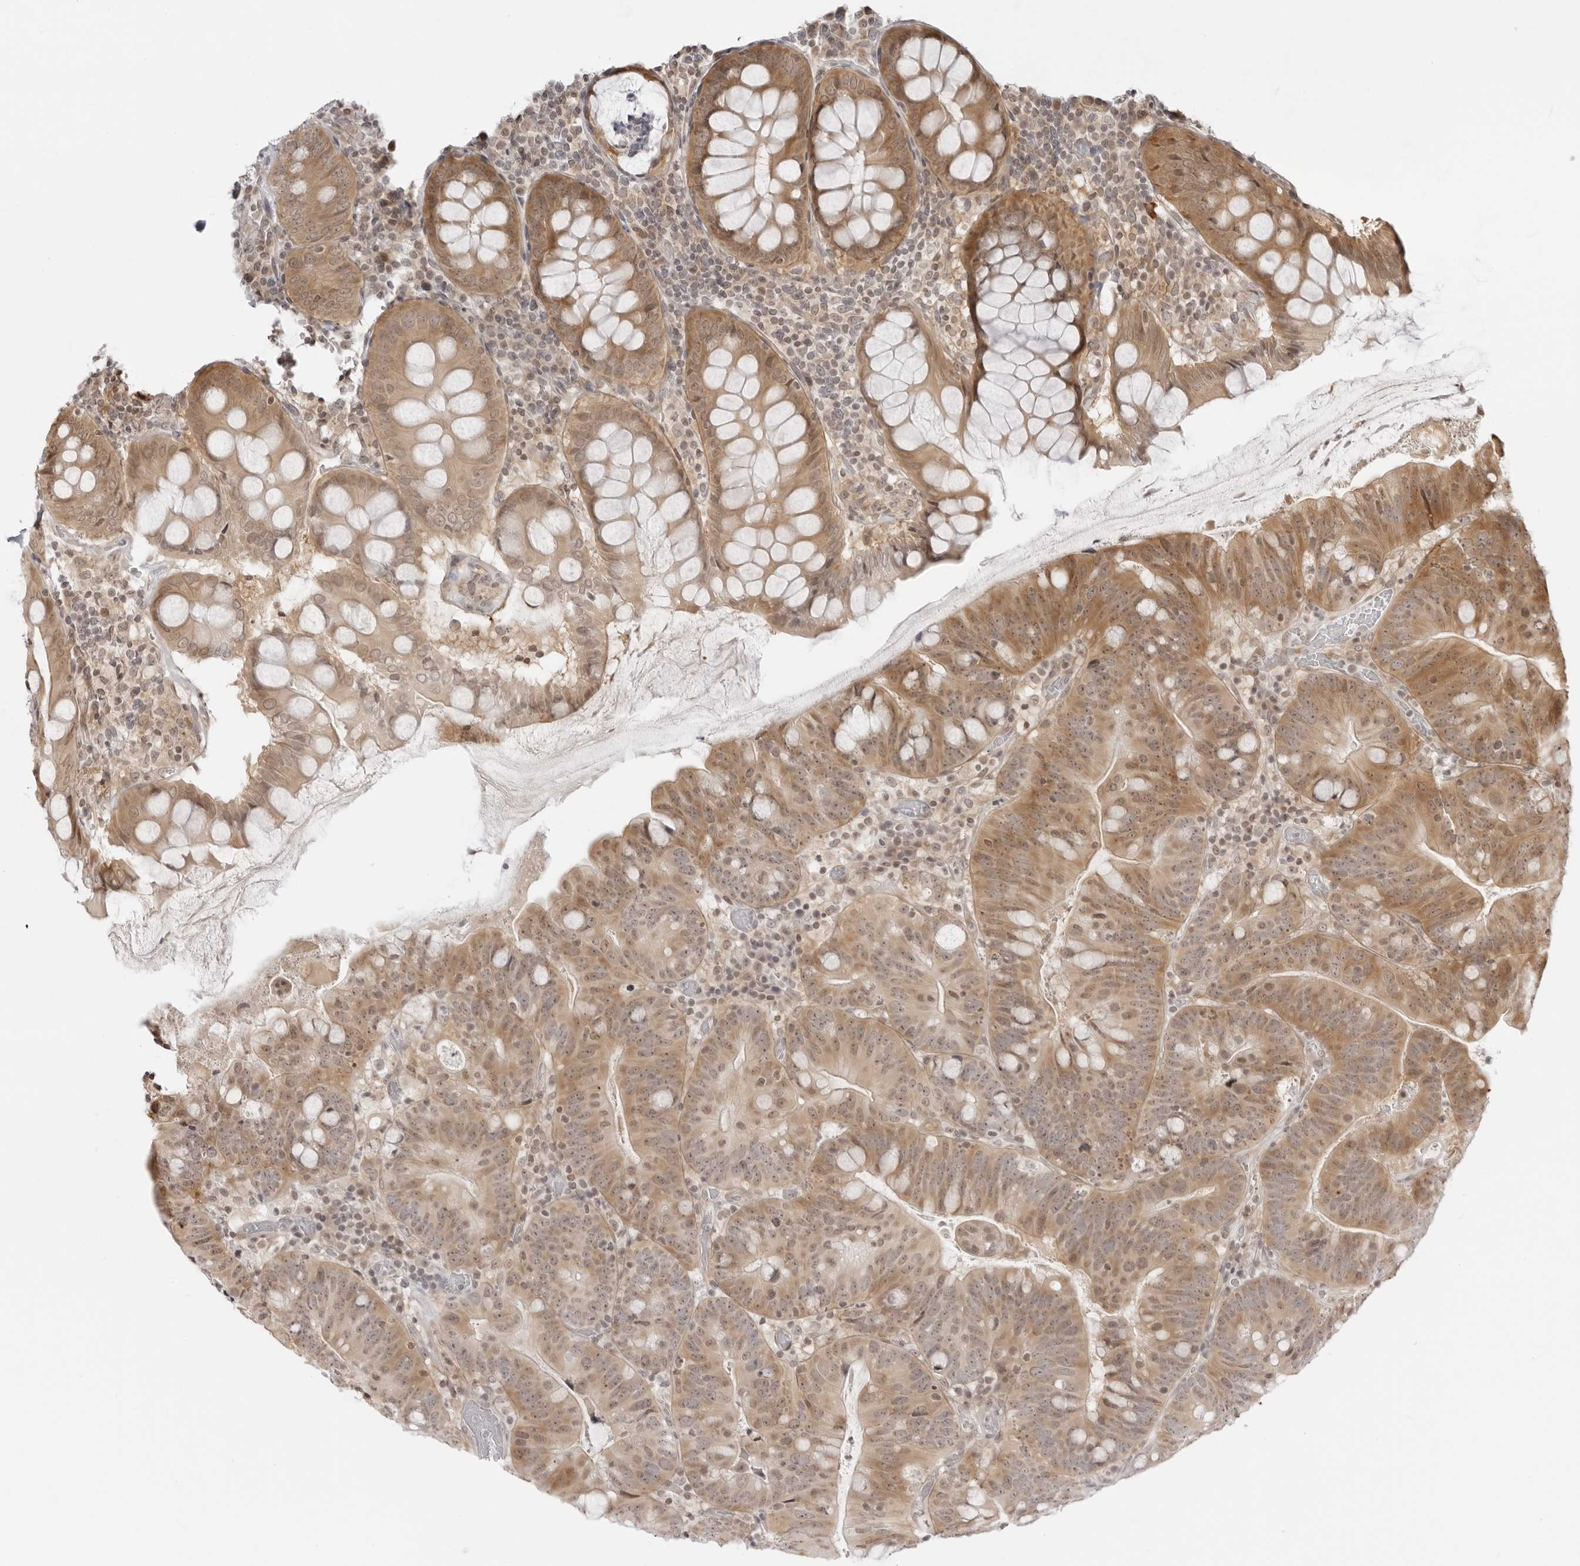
{"staining": {"intensity": "moderate", "quantity": ">75%", "location": "cytoplasmic/membranous,nuclear"}, "tissue": "colorectal cancer", "cell_type": "Tumor cells", "image_type": "cancer", "snomed": [{"axis": "morphology", "description": "Adenocarcinoma, NOS"}, {"axis": "topography", "description": "Colon"}], "caption": "Colorectal cancer stained for a protein (brown) demonstrates moderate cytoplasmic/membranous and nuclear positive staining in approximately >75% of tumor cells.", "gene": "PRRC2C", "patient": {"sex": "female", "age": 66}}